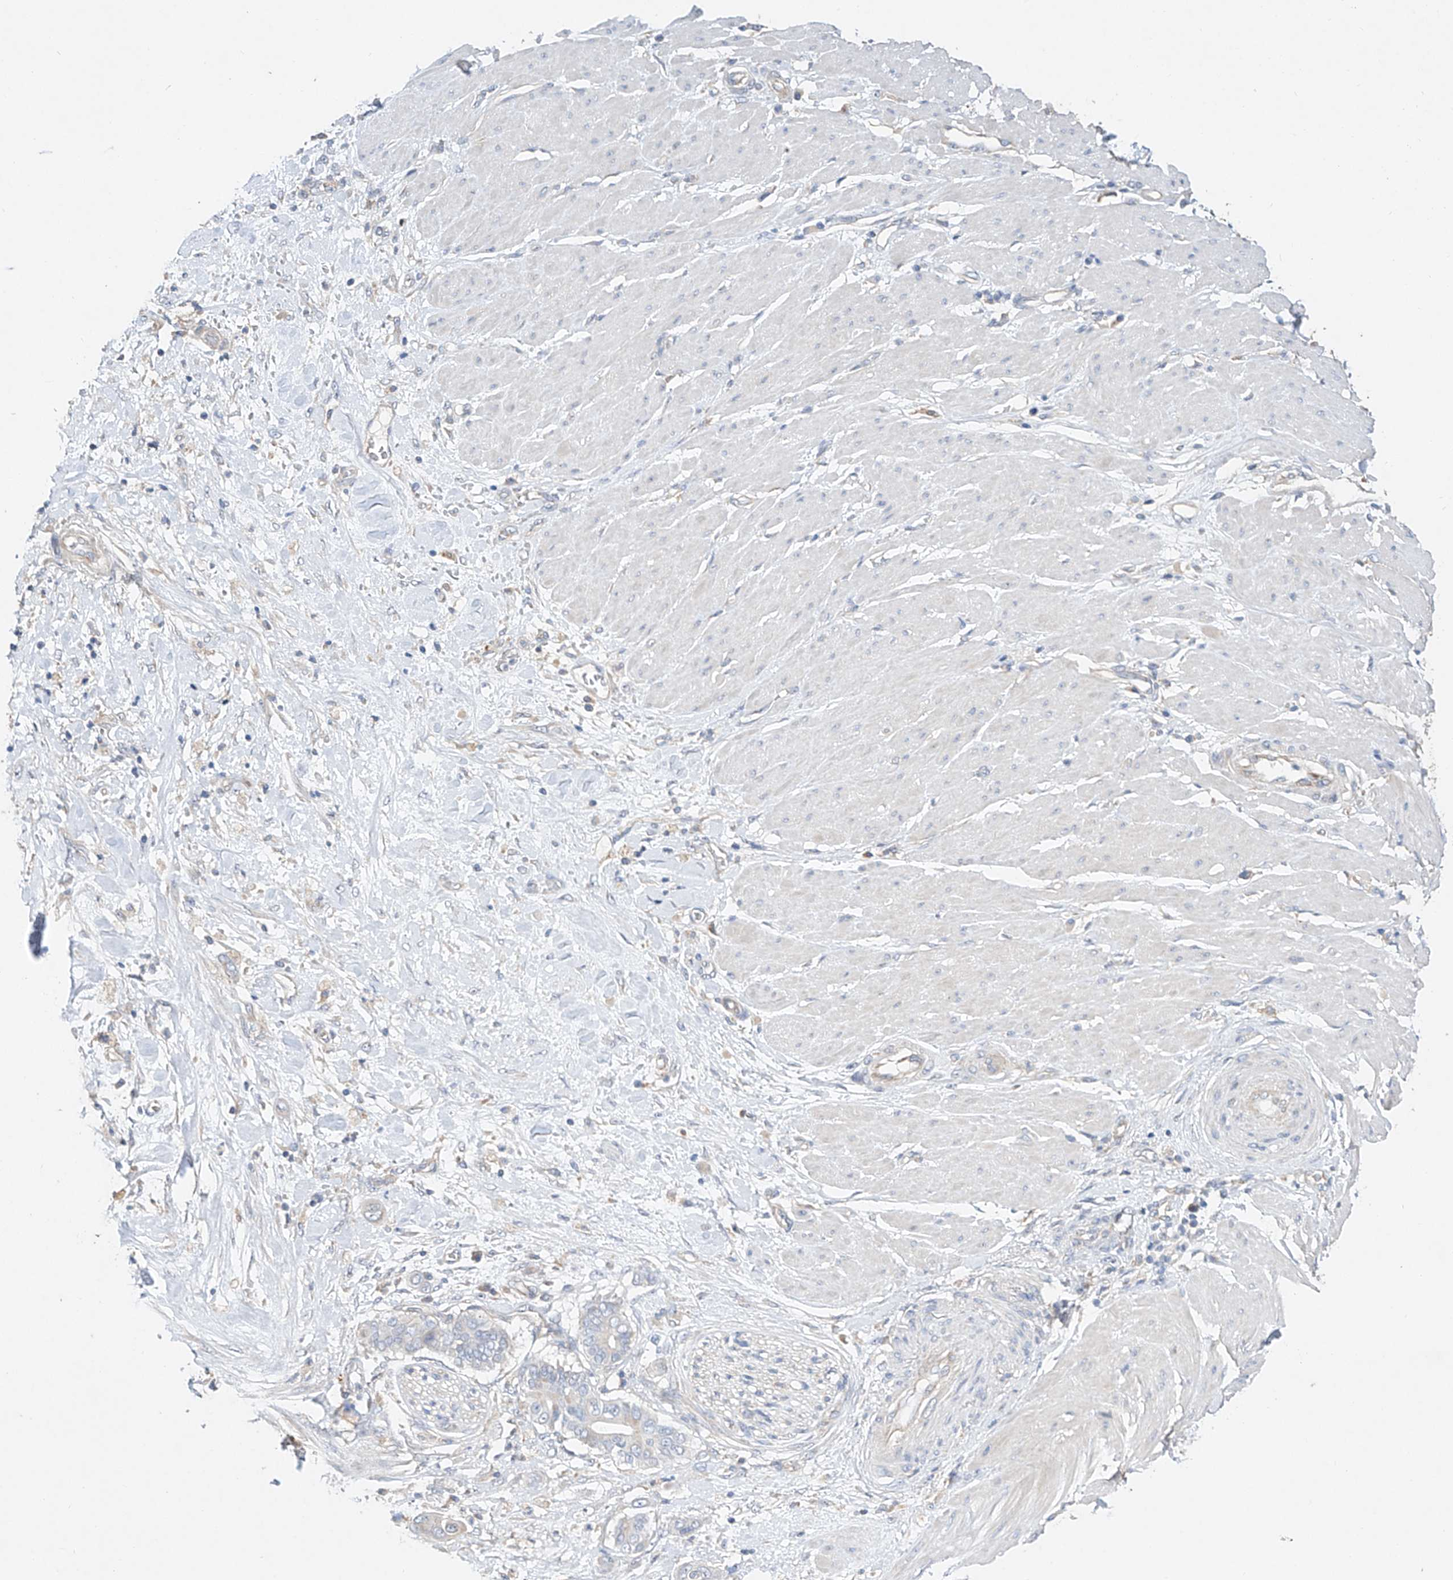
{"staining": {"intensity": "negative", "quantity": "none", "location": "none"}, "tissue": "pancreatic cancer", "cell_type": "Tumor cells", "image_type": "cancer", "snomed": [{"axis": "morphology", "description": "Adenocarcinoma, NOS"}, {"axis": "topography", "description": "Pancreas"}], "caption": "Image shows no protein positivity in tumor cells of pancreatic cancer (adenocarcinoma) tissue.", "gene": "AMD1", "patient": {"sex": "male", "age": 68}}